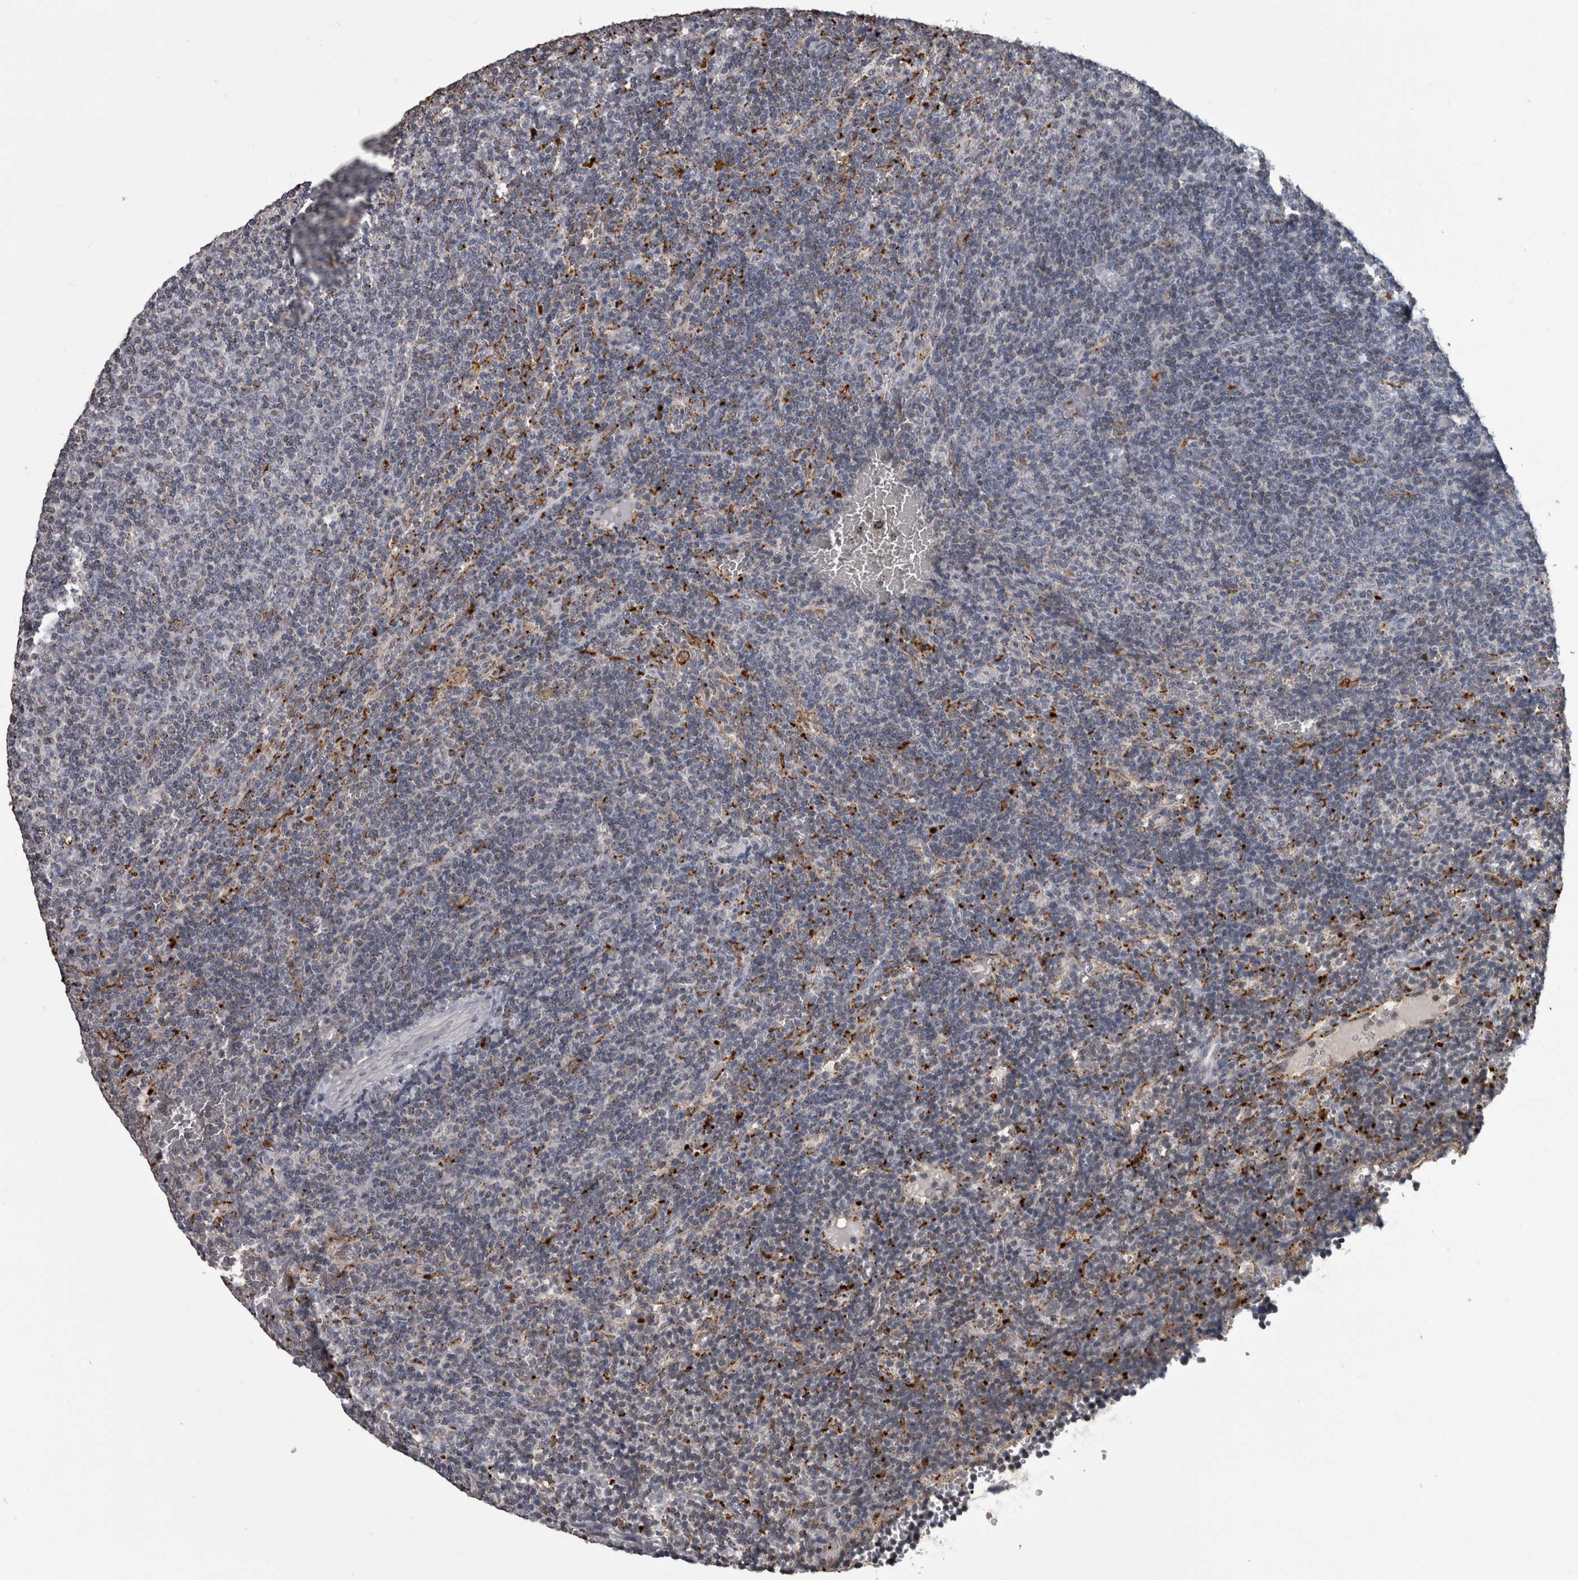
{"staining": {"intensity": "moderate", "quantity": "<25%", "location": "cytoplasmic/membranous"}, "tissue": "lymphoma", "cell_type": "Tumor cells", "image_type": "cancer", "snomed": [{"axis": "morphology", "description": "Malignant lymphoma, non-Hodgkin's type, Low grade"}, {"axis": "topography", "description": "Spleen"}], "caption": "Tumor cells exhibit low levels of moderate cytoplasmic/membranous expression in about <25% of cells in human lymphoma.", "gene": "NAAA", "patient": {"sex": "female", "age": 50}}